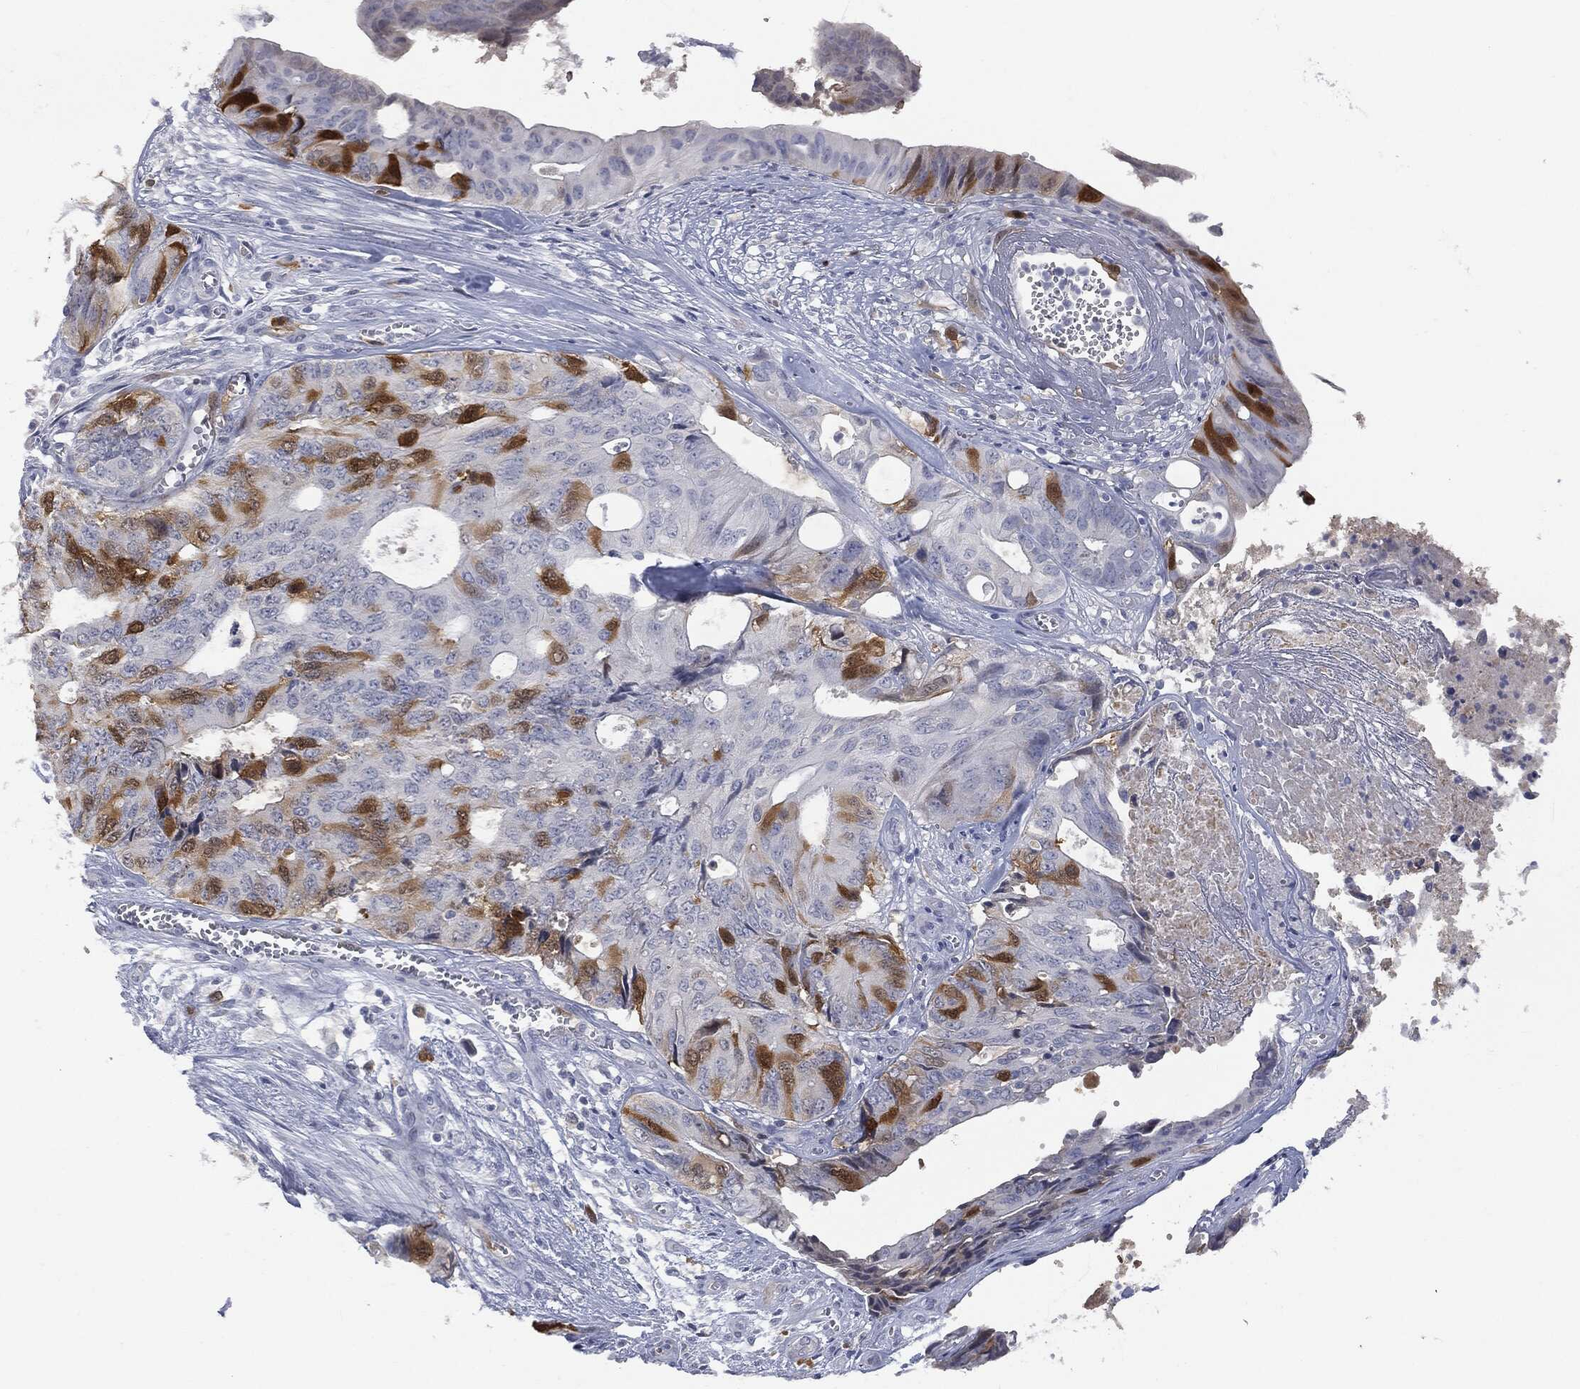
{"staining": {"intensity": "strong", "quantity": "25%-75%", "location": "cytoplasmic/membranous"}, "tissue": "colorectal cancer", "cell_type": "Tumor cells", "image_type": "cancer", "snomed": [{"axis": "morphology", "description": "Normal tissue, NOS"}, {"axis": "morphology", "description": "Adenocarcinoma, NOS"}, {"axis": "topography", "description": "Colon"}], "caption": "Protein staining displays strong cytoplasmic/membranous positivity in approximately 25%-75% of tumor cells in adenocarcinoma (colorectal). Using DAB (brown) and hematoxylin (blue) stains, captured at high magnification using brightfield microscopy.", "gene": "UBE2C", "patient": {"sex": "male", "age": 65}}